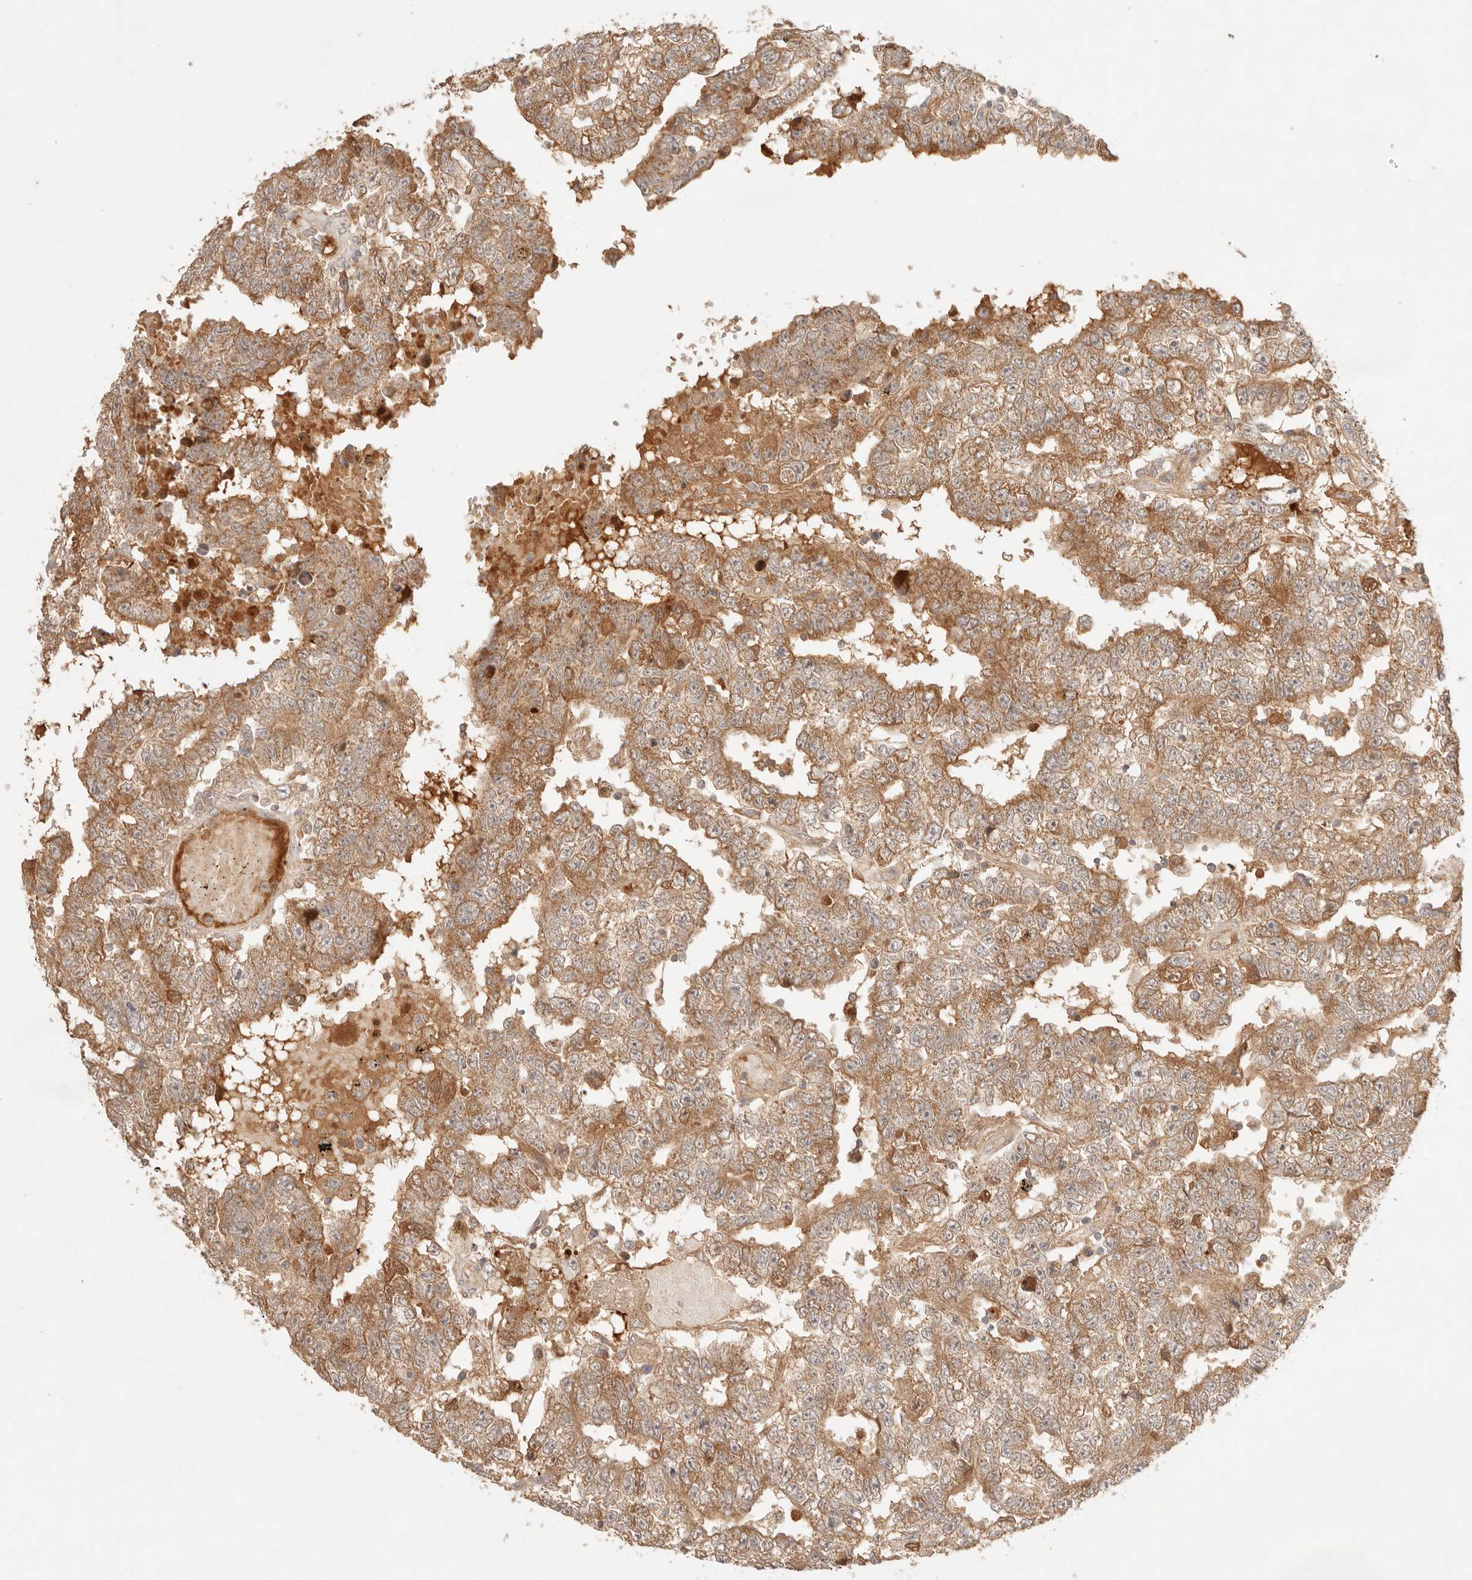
{"staining": {"intensity": "moderate", "quantity": ">75%", "location": "cytoplasmic/membranous"}, "tissue": "testis cancer", "cell_type": "Tumor cells", "image_type": "cancer", "snomed": [{"axis": "morphology", "description": "Carcinoma, Embryonal, NOS"}, {"axis": "topography", "description": "Testis"}], "caption": "Immunohistochemical staining of testis cancer (embryonal carcinoma) displays medium levels of moderate cytoplasmic/membranous expression in approximately >75% of tumor cells.", "gene": "PHLDA3", "patient": {"sex": "male", "age": 25}}